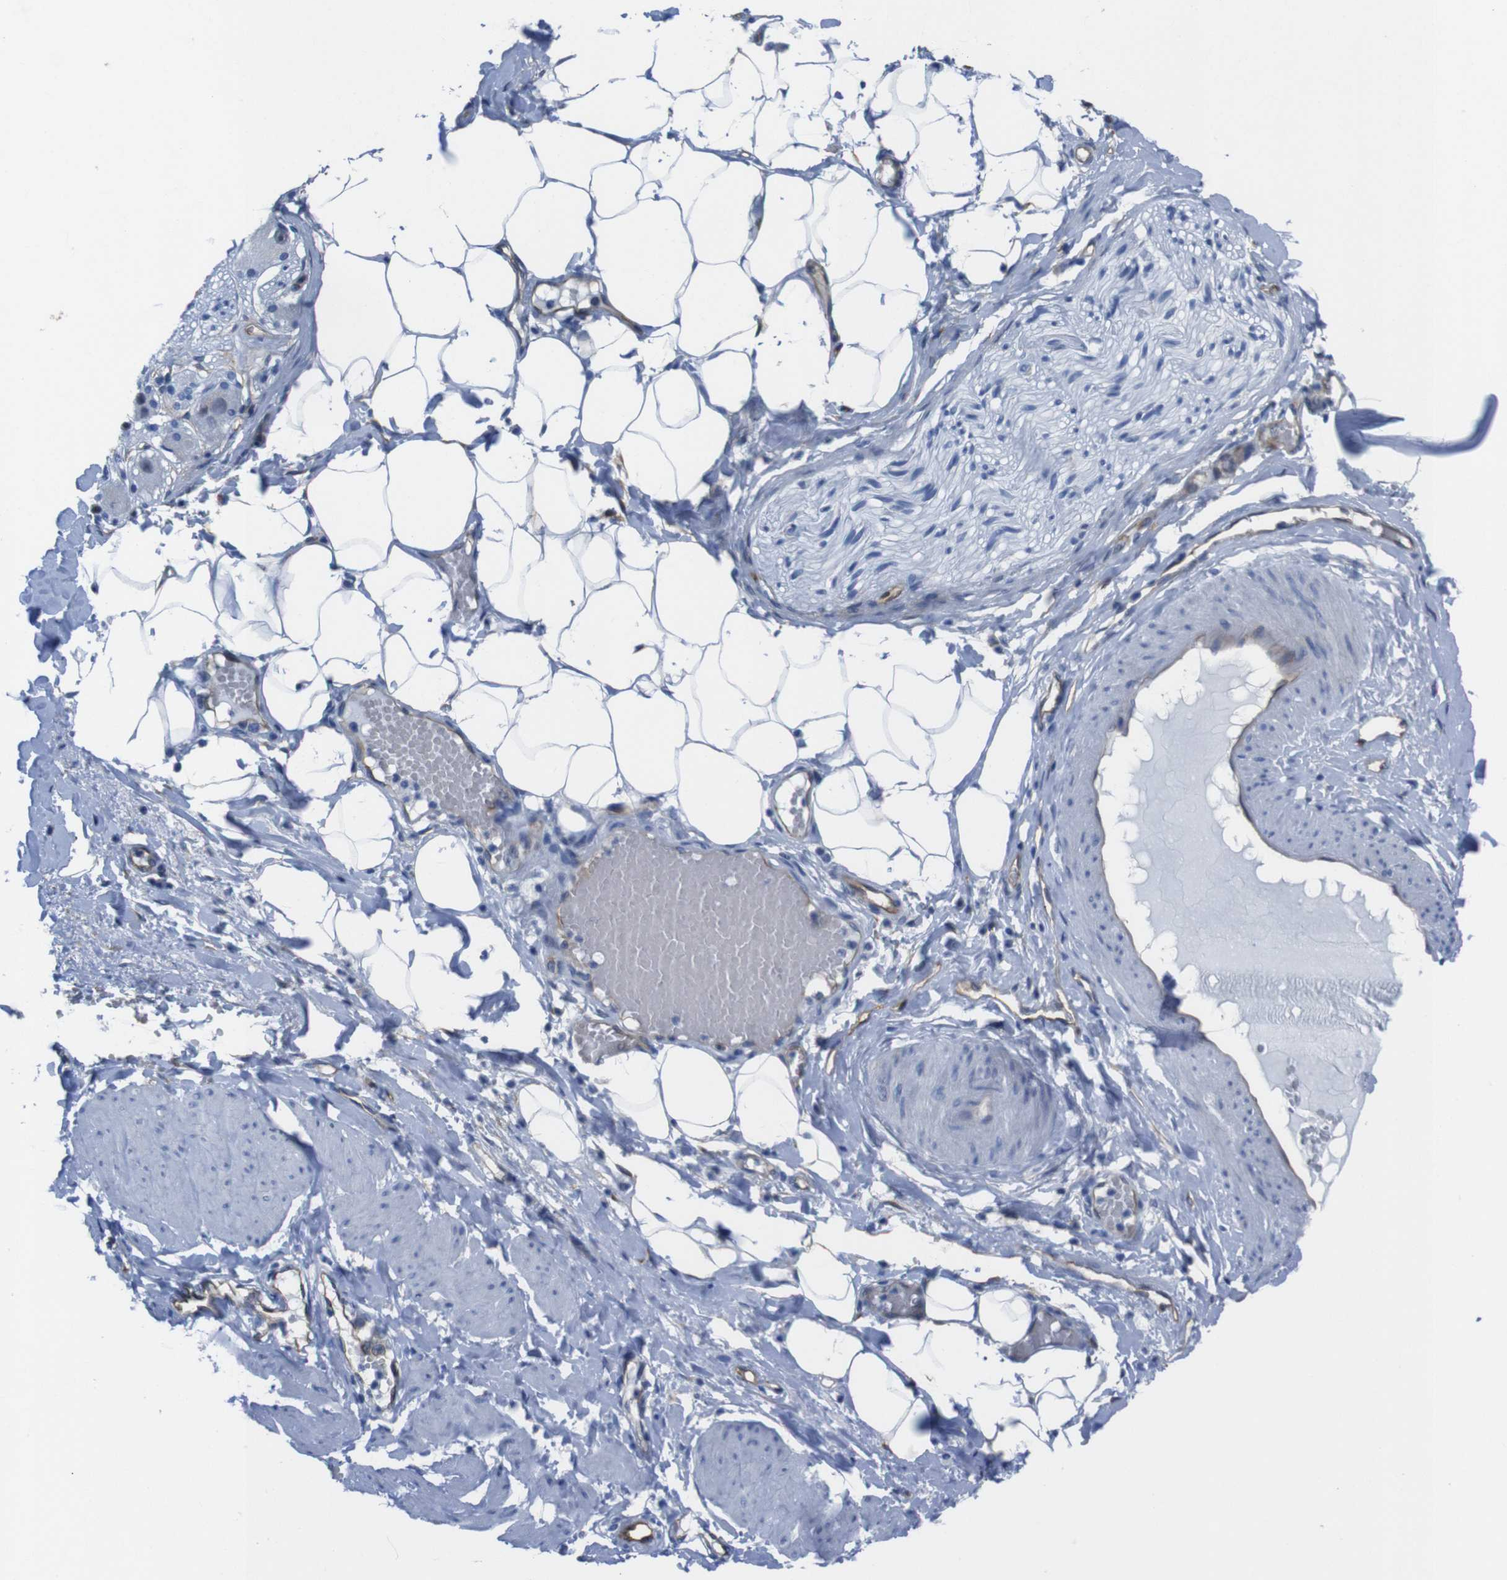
{"staining": {"intensity": "negative", "quantity": "none", "location": "none"}, "tissue": "adipose tissue", "cell_type": "Adipocytes", "image_type": "normal", "snomed": [{"axis": "morphology", "description": "Normal tissue, NOS"}, {"axis": "topography", "description": "Soft tissue"}, {"axis": "topography", "description": "Vascular tissue"}], "caption": "High power microscopy image of an immunohistochemistry (IHC) image of normal adipose tissue, revealing no significant staining in adipocytes.", "gene": "HSPA12B", "patient": {"sex": "female", "age": 35}}